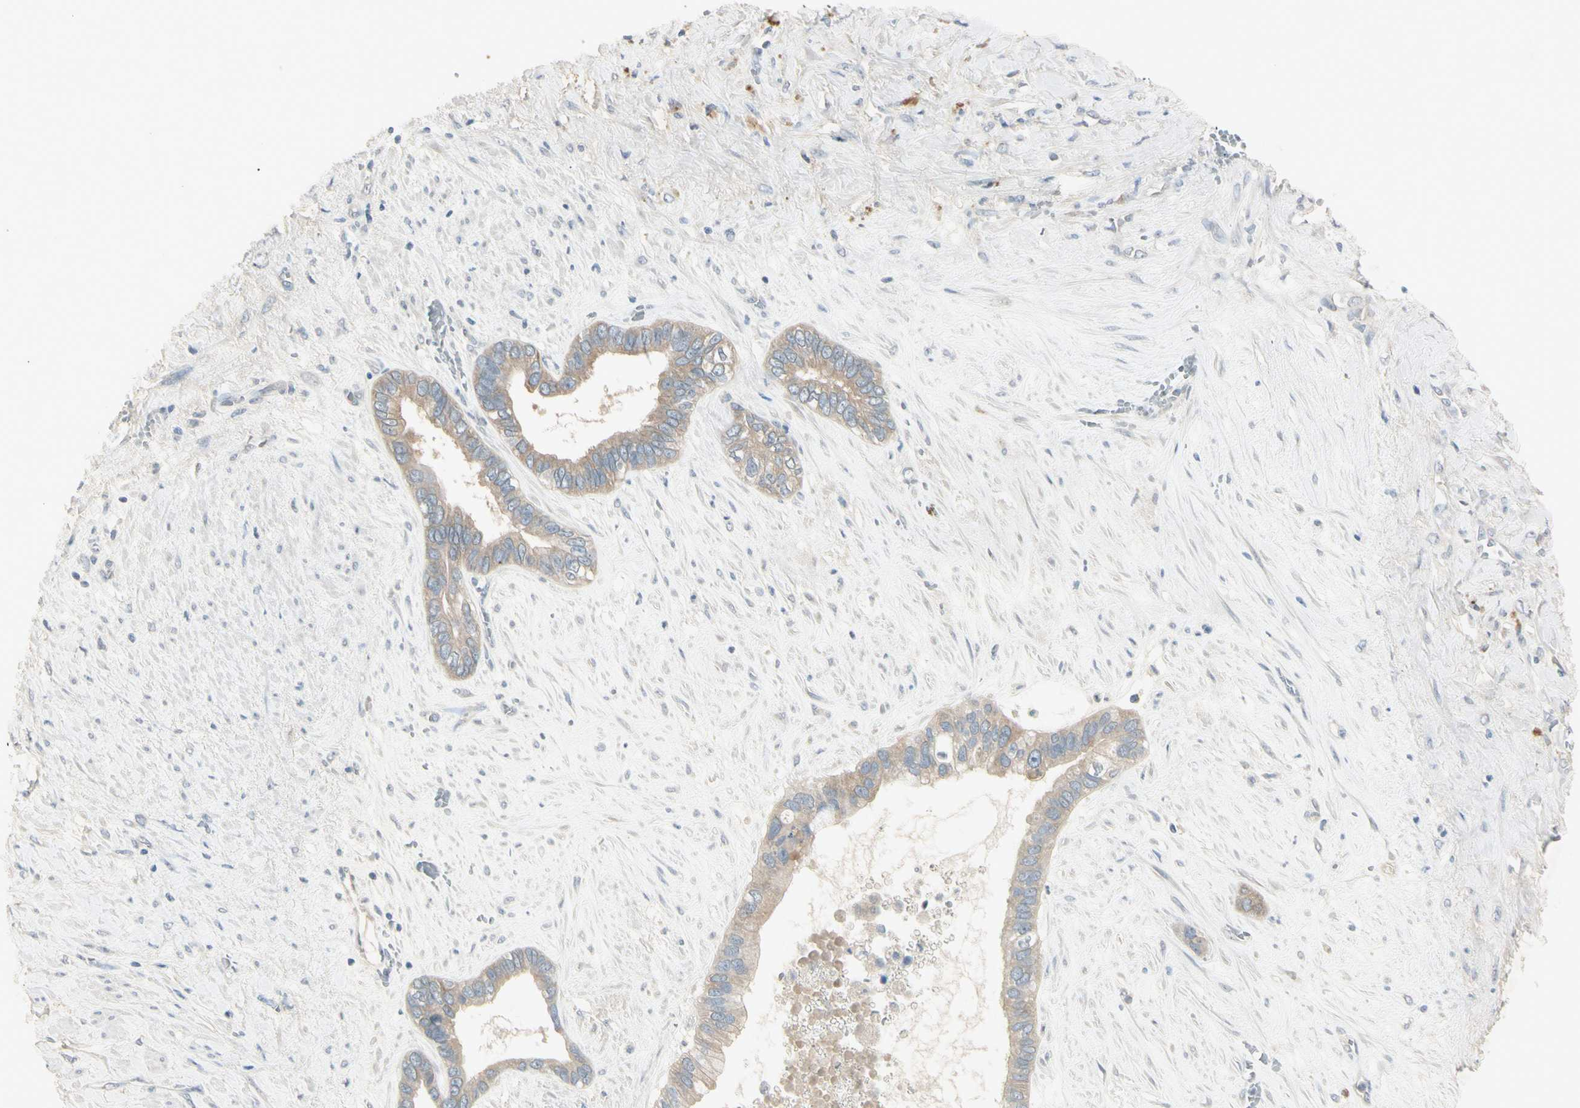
{"staining": {"intensity": "weak", "quantity": ">75%", "location": "cytoplasmic/membranous"}, "tissue": "liver cancer", "cell_type": "Tumor cells", "image_type": "cancer", "snomed": [{"axis": "morphology", "description": "Cholangiocarcinoma"}, {"axis": "topography", "description": "Liver"}], "caption": "Cholangiocarcinoma (liver) stained with immunohistochemistry (IHC) demonstrates weak cytoplasmic/membranous staining in about >75% of tumor cells.", "gene": "AATK", "patient": {"sex": "female", "age": 65}}